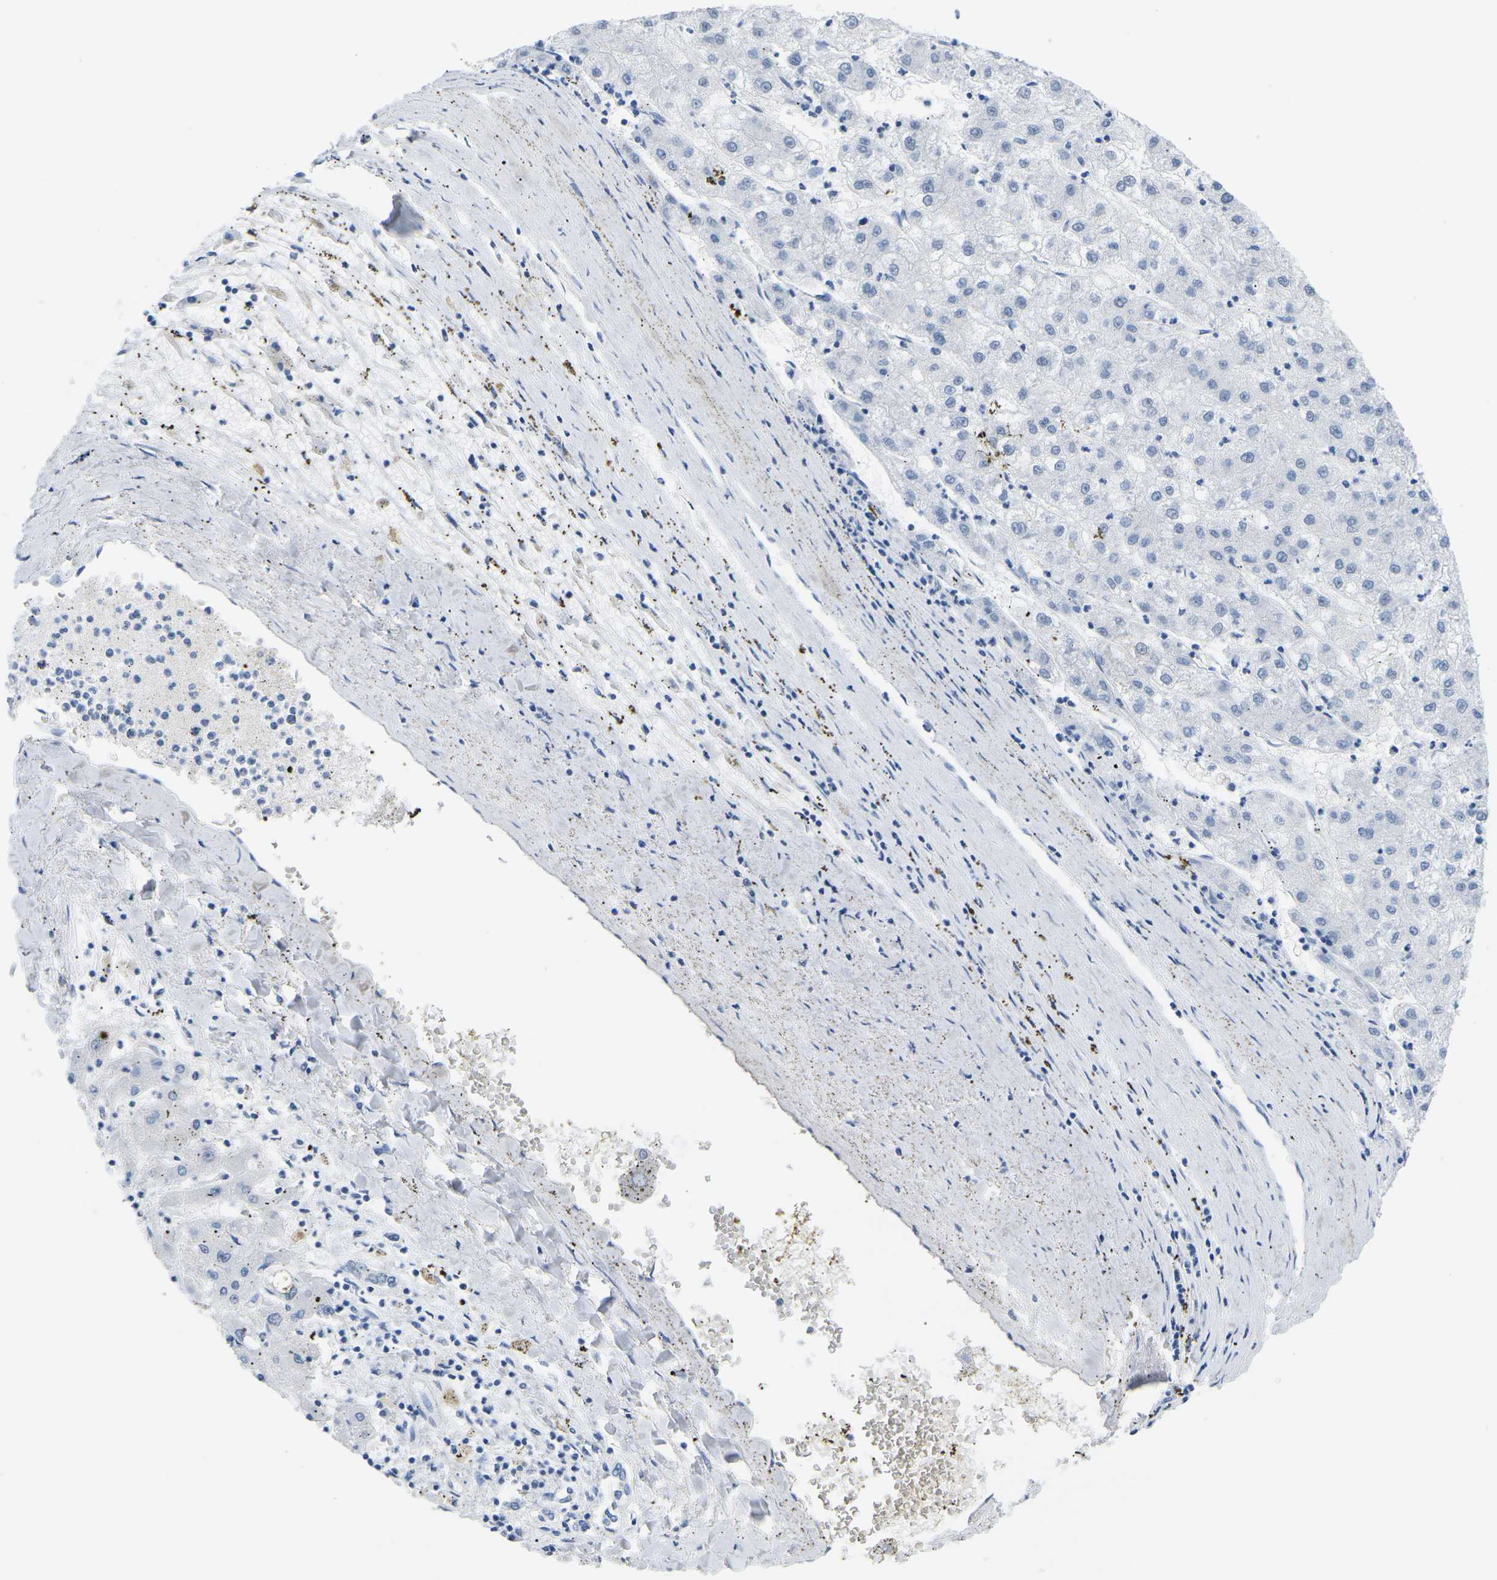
{"staining": {"intensity": "negative", "quantity": "none", "location": "none"}, "tissue": "liver cancer", "cell_type": "Tumor cells", "image_type": "cancer", "snomed": [{"axis": "morphology", "description": "Carcinoma, Hepatocellular, NOS"}, {"axis": "topography", "description": "Liver"}], "caption": "DAB immunohistochemical staining of human liver cancer (hepatocellular carcinoma) shows no significant expression in tumor cells.", "gene": "CTAG1A", "patient": {"sex": "male", "age": 72}}